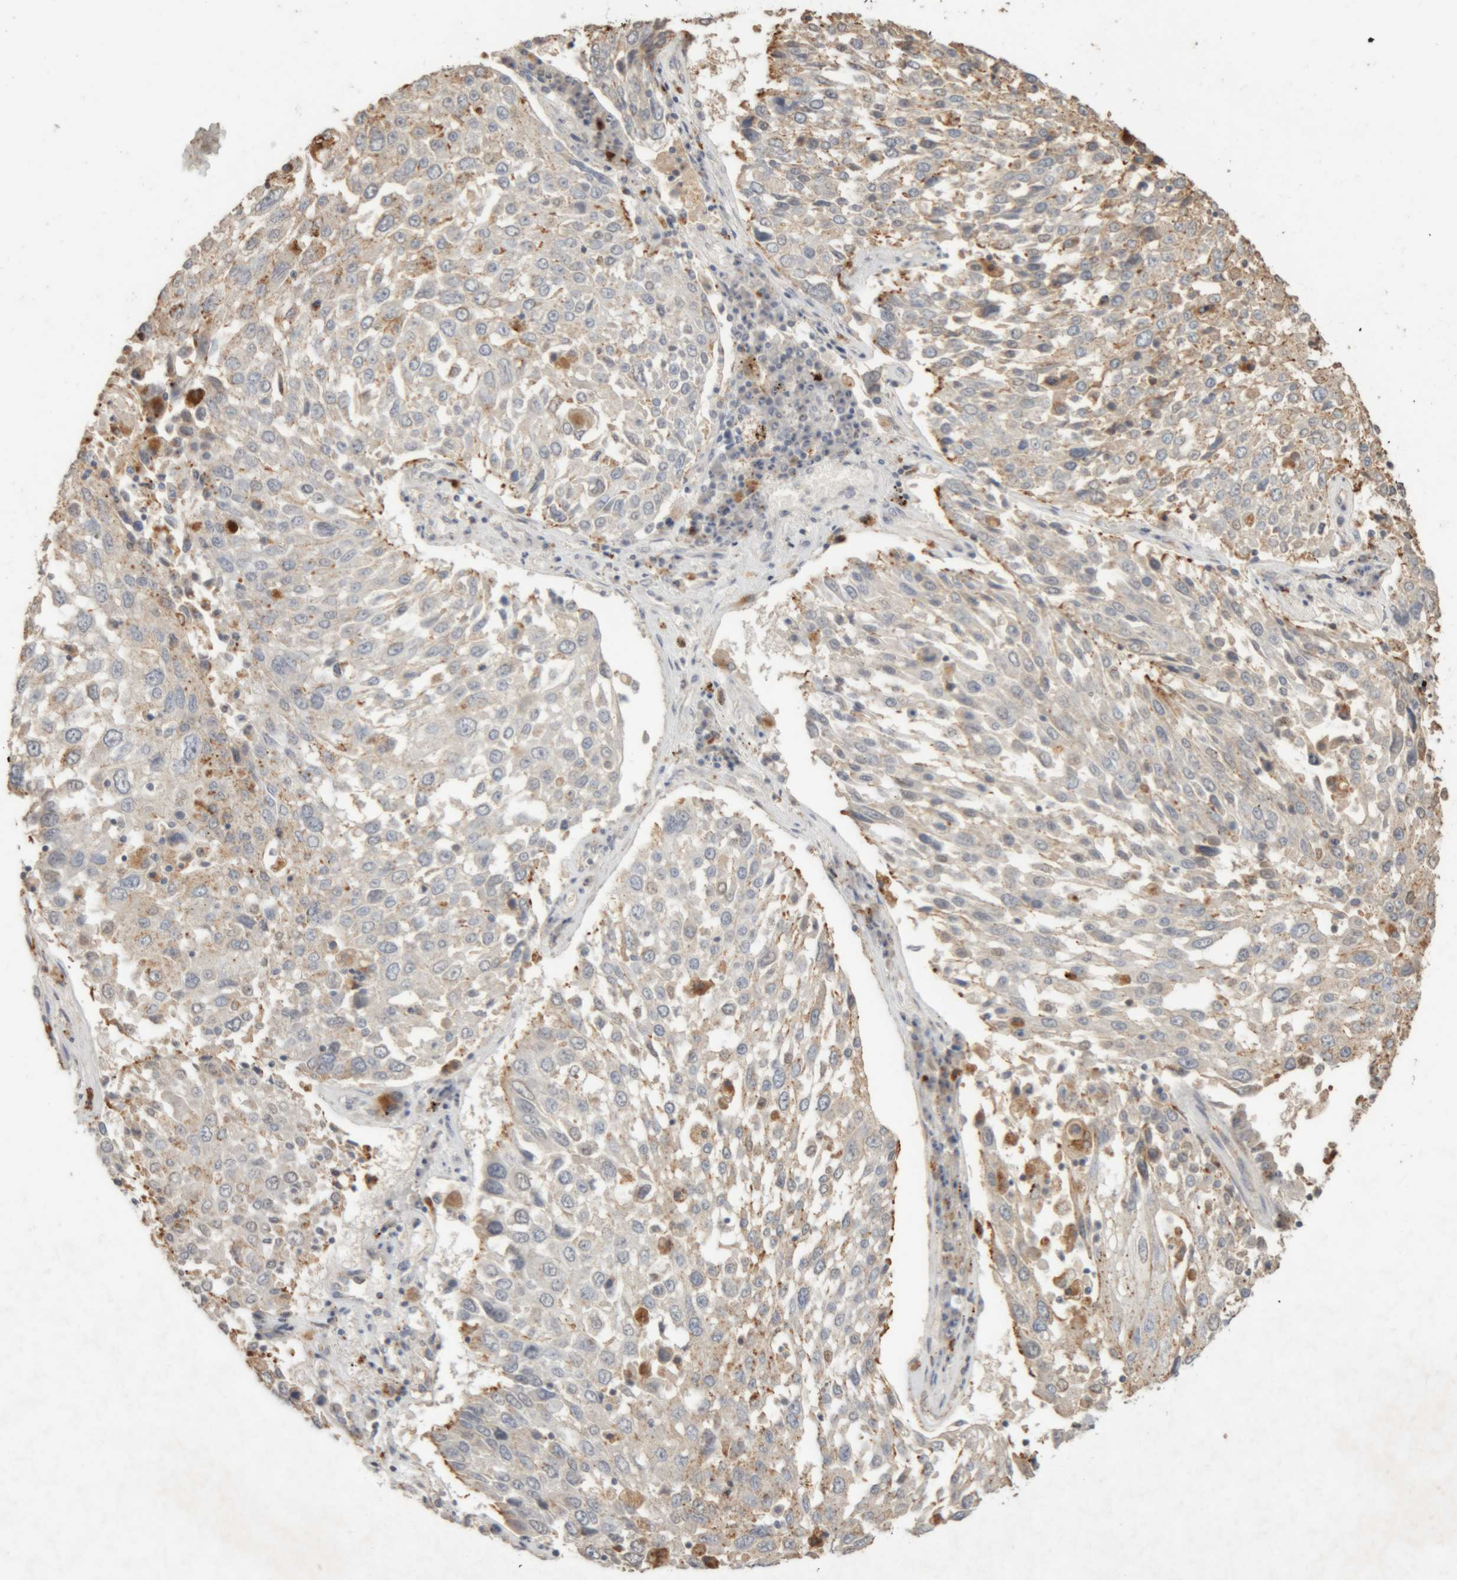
{"staining": {"intensity": "moderate", "quantity": "<25%", "location": "cytoplasmic/membranous"}, "tissue": "lung cancer", "cell_type": "Tumor cells", "image_type": "cancer", "snomed": [{"axis": "morphology", "description": "Squamous cell carcinoma, NOS"}, {"axis": "topography", "description": "Lung"}], "caption": "Human lung cancer (squamous cell carcinoma) stained with a brown dye exhibits moderate cytoplasmic/membranous positive staining in about <25% of tumor cells.", "gene": "ARSA", "patient": {"sex": "male", "age": 65}}